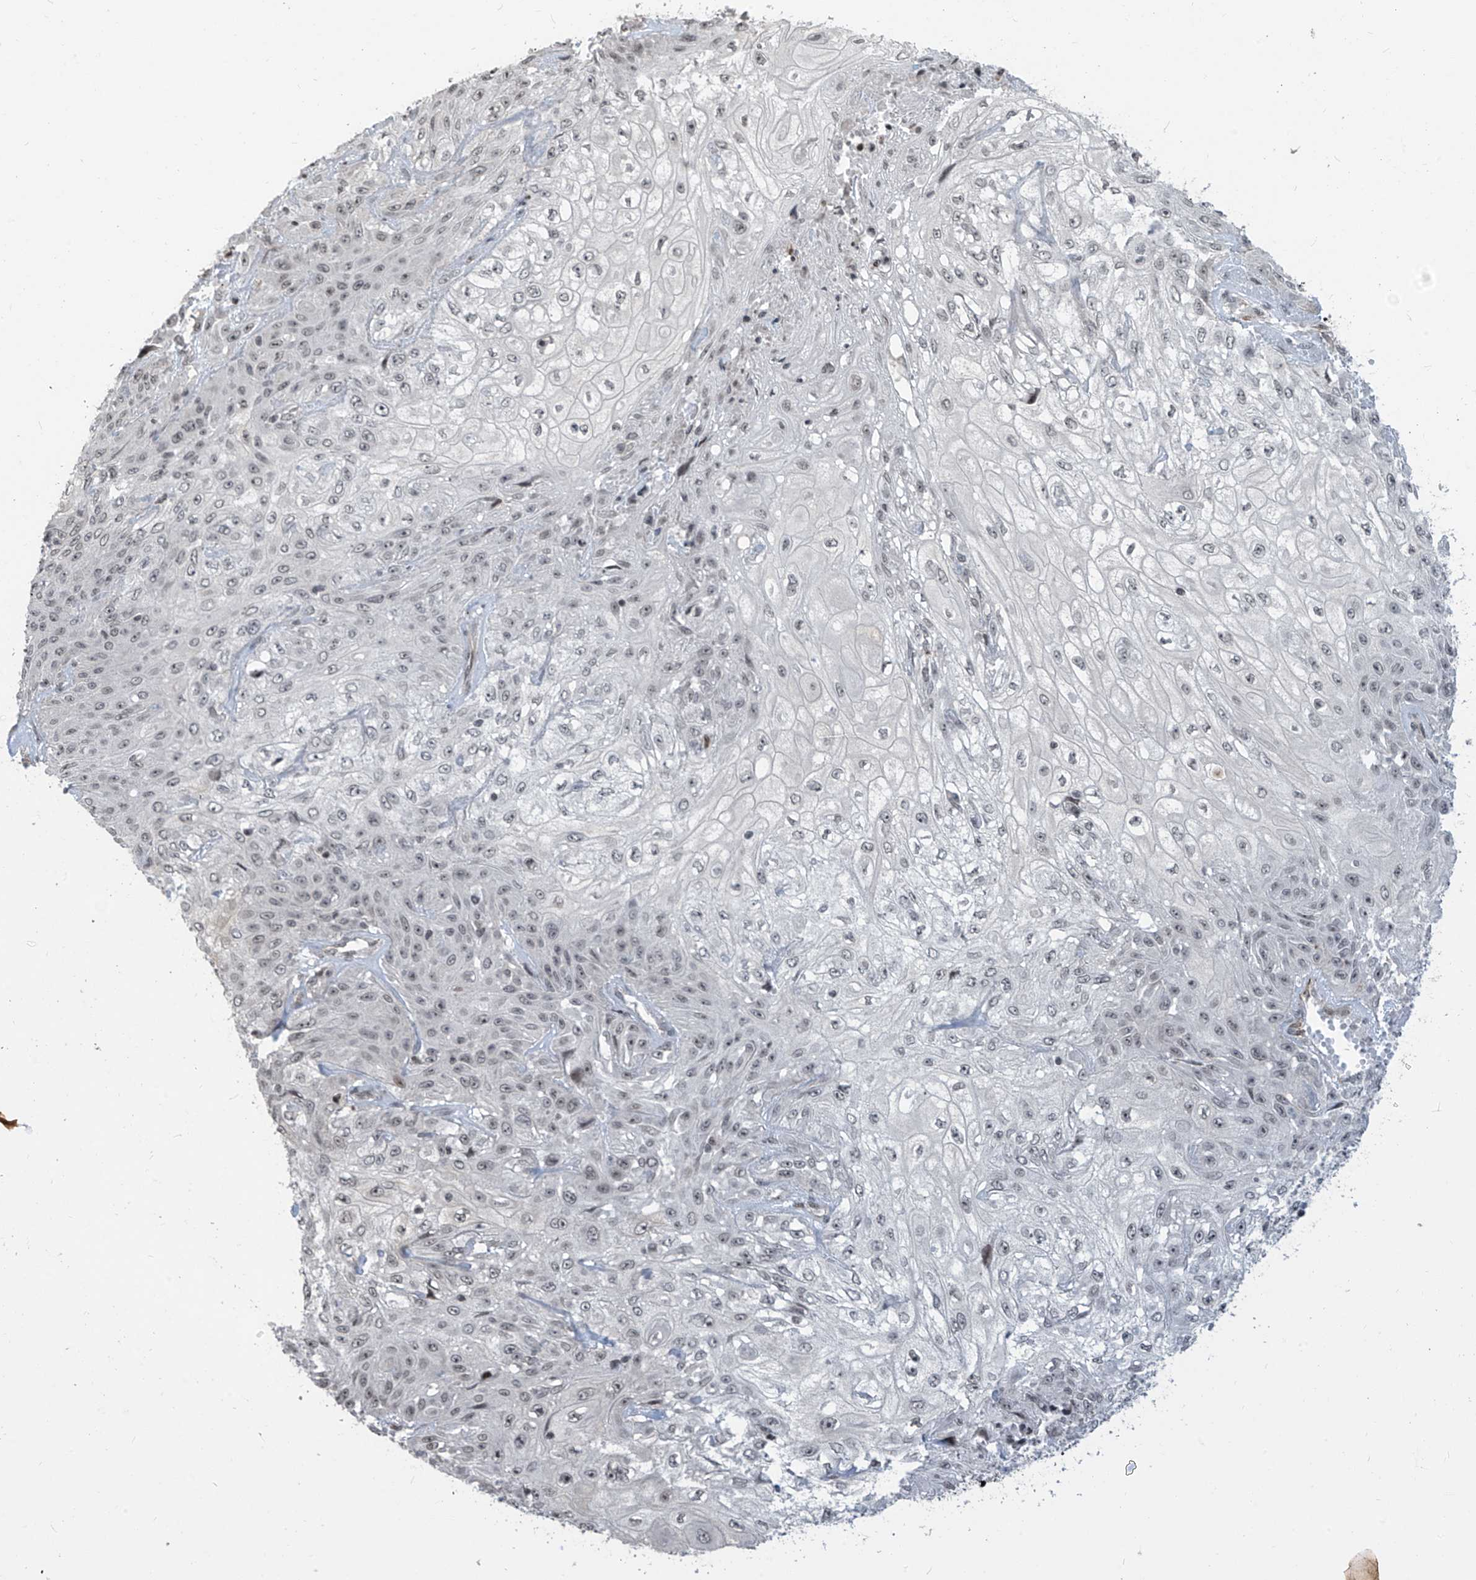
{"staining": {"intensity": "weak", "quantity": ">75%", "location": "nuclear"}, "tissue": "skin cancer", "cell_type": "Tumor cells", "image_type": "cancer", "snomed": [{"axis": "morphology", "description": "Squamous cell carcinoma, NOS"}, {"axis": "morphology", "description": "Squamous cell carcinoma, metastatic, NOS"}, {"axis": "topography", "description": "Skin"}, {"axis": "topography", "description": "Lymph node"}], "caption": "DAB immunohistochemical staining of human skin squamous cell carcinoma displays weak nuclear protein positivity in approximately >75% of tumor cells.", "gene": "METAP1D", "patient": {"sex": "male", "age": 75}}